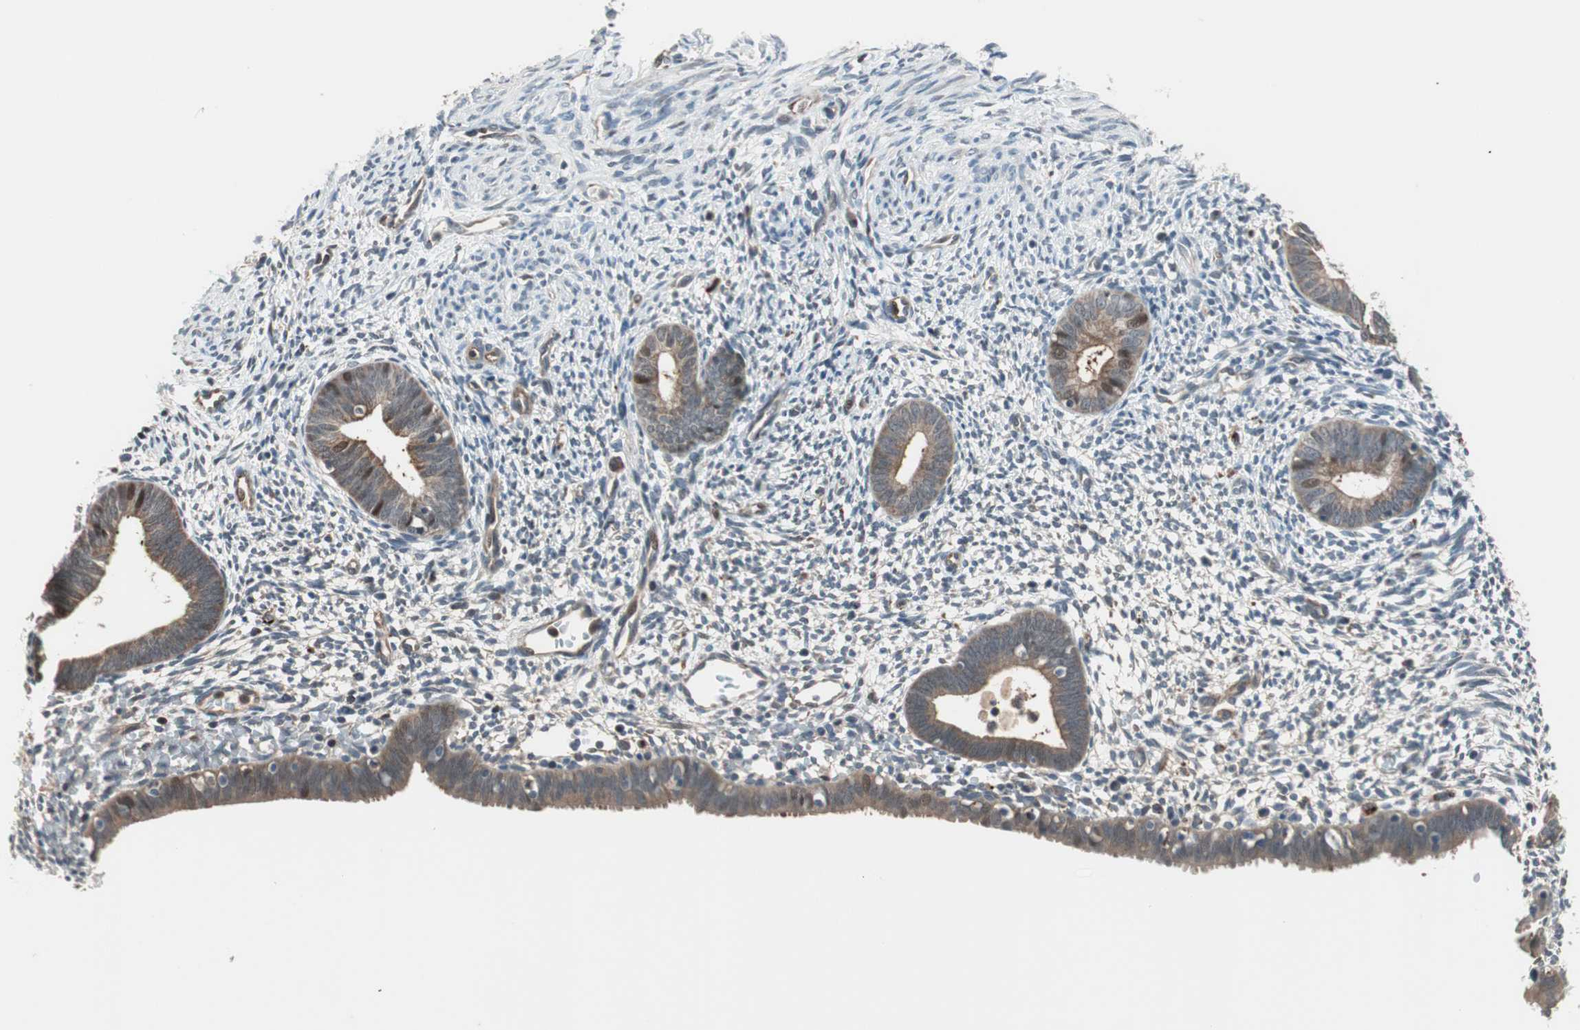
{"staining": {"intensity": "weak", "quantity": "<25%", "location": "cytoplasmic/membranous"}, "tissue": "endometrium", "cell_type": "Cells in endometrial stroma", "image_type": "normal", "snomed": [{"axis": "morphology", "description": "Normal tissue, NOS"}, {"axis": "morphology", "description": "Atrophy, NOS"}, {"axis": "topography", "description": "Uterus"}, {"axis": "topography", "description": "Endometrium"}], "caption": "Cells in endometrial stroma show no significant positivity in benign endometrium.", "gene": "P3R3URF", "patient": {"sex": "female", "age": 68}}